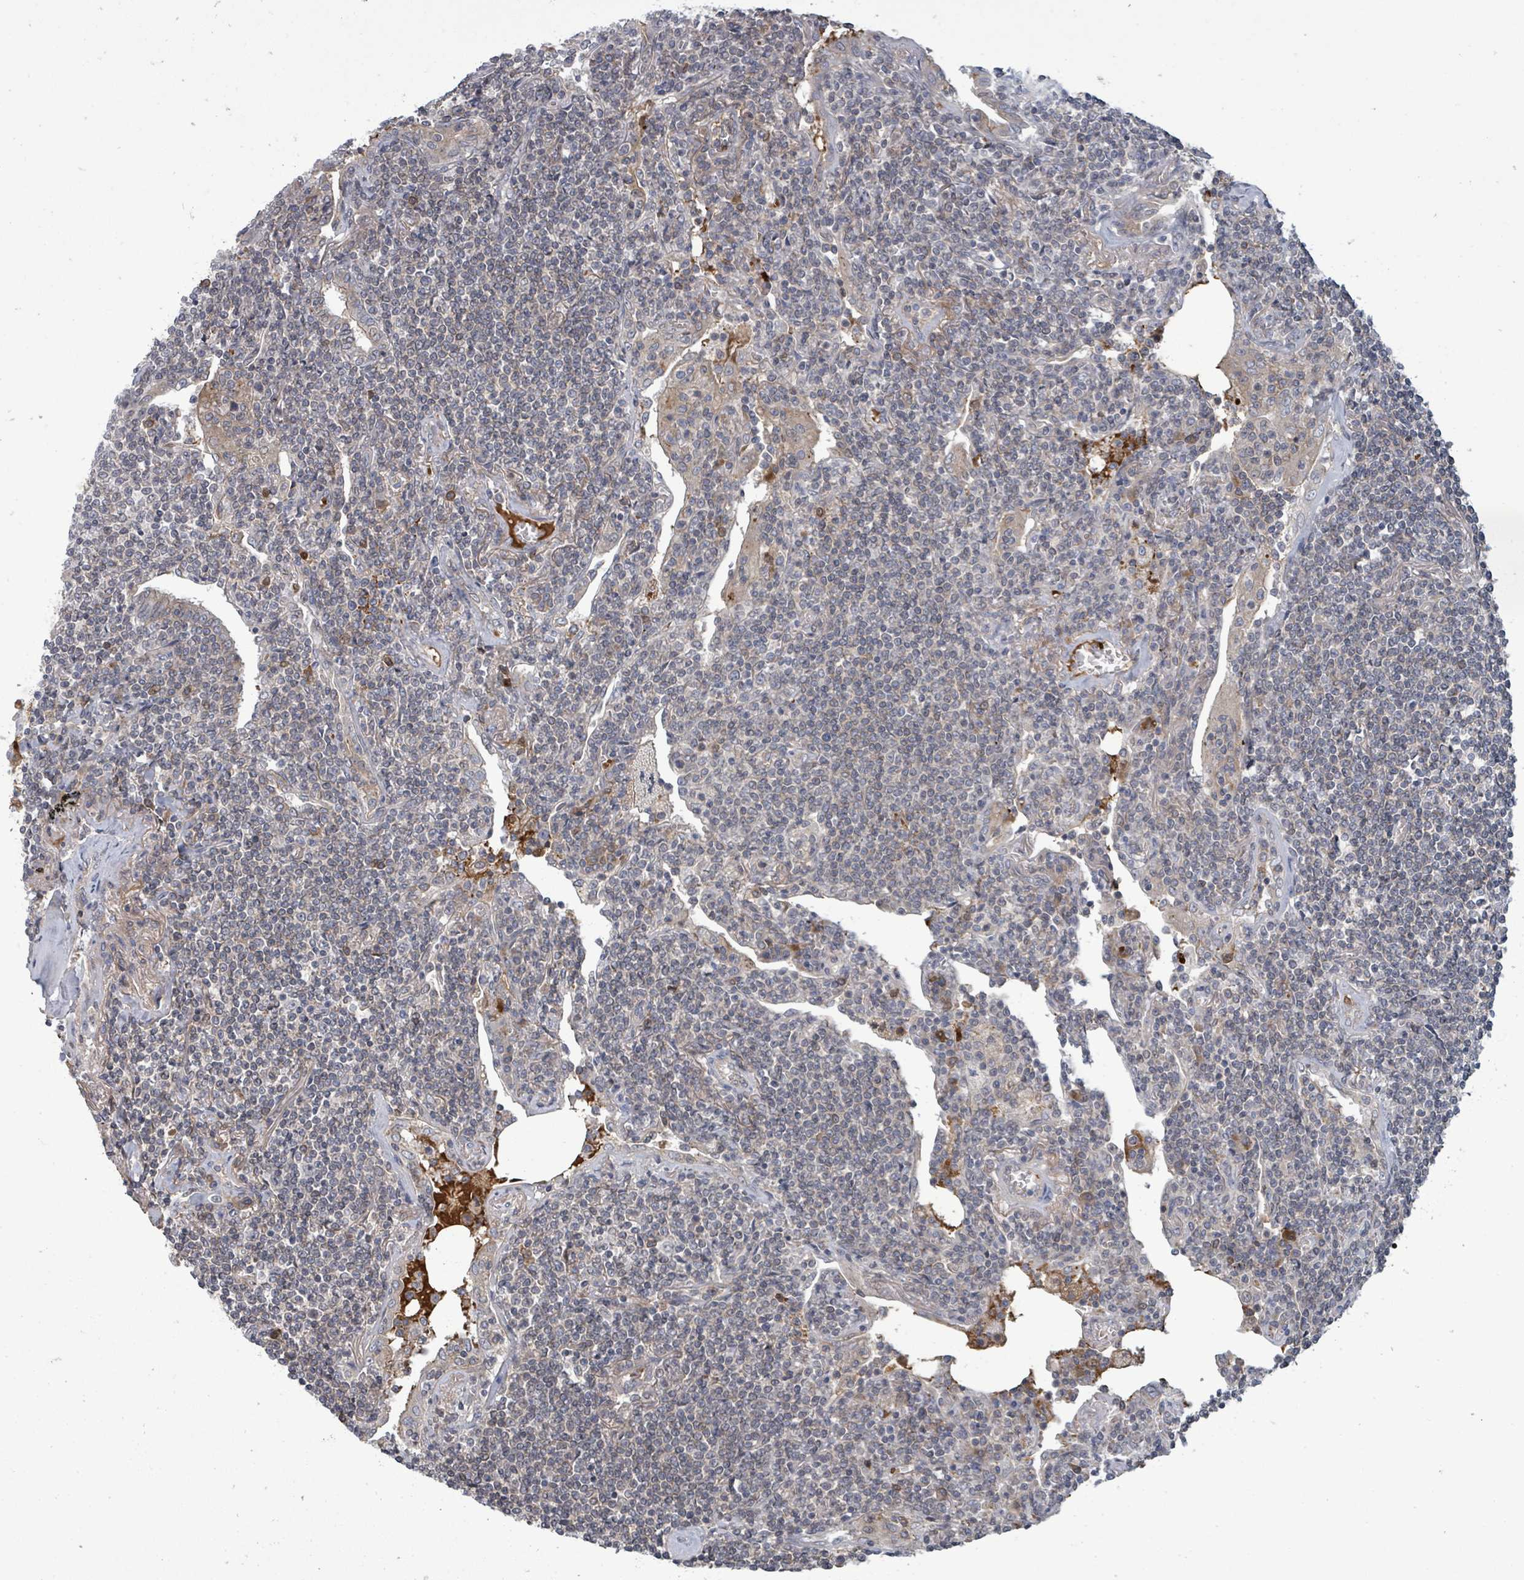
{"staining": {"intensity": "negative", "quantity": "none", "location": "none"}, "tissue": "lymphoma", "cell_type": "Tumor cells", "image_type": "cancer", "snomed": [{"axis": "morphology", "description": "Malignant lymphoma, non-Hodgkin's type, Low grade"}, {"axis": "topography", "description": "Lung"}], "caption": "An immunohistochemistry (IHC) histopathology image of lymphoma is shown. There is no staining in tumor cells of lymphoma. The staining is performed using DAB brown chromogen with nuclei counter-stained in using hematoxylin.", "gene": "GRM8", "patient": {"sex": "female", "age": 71}}